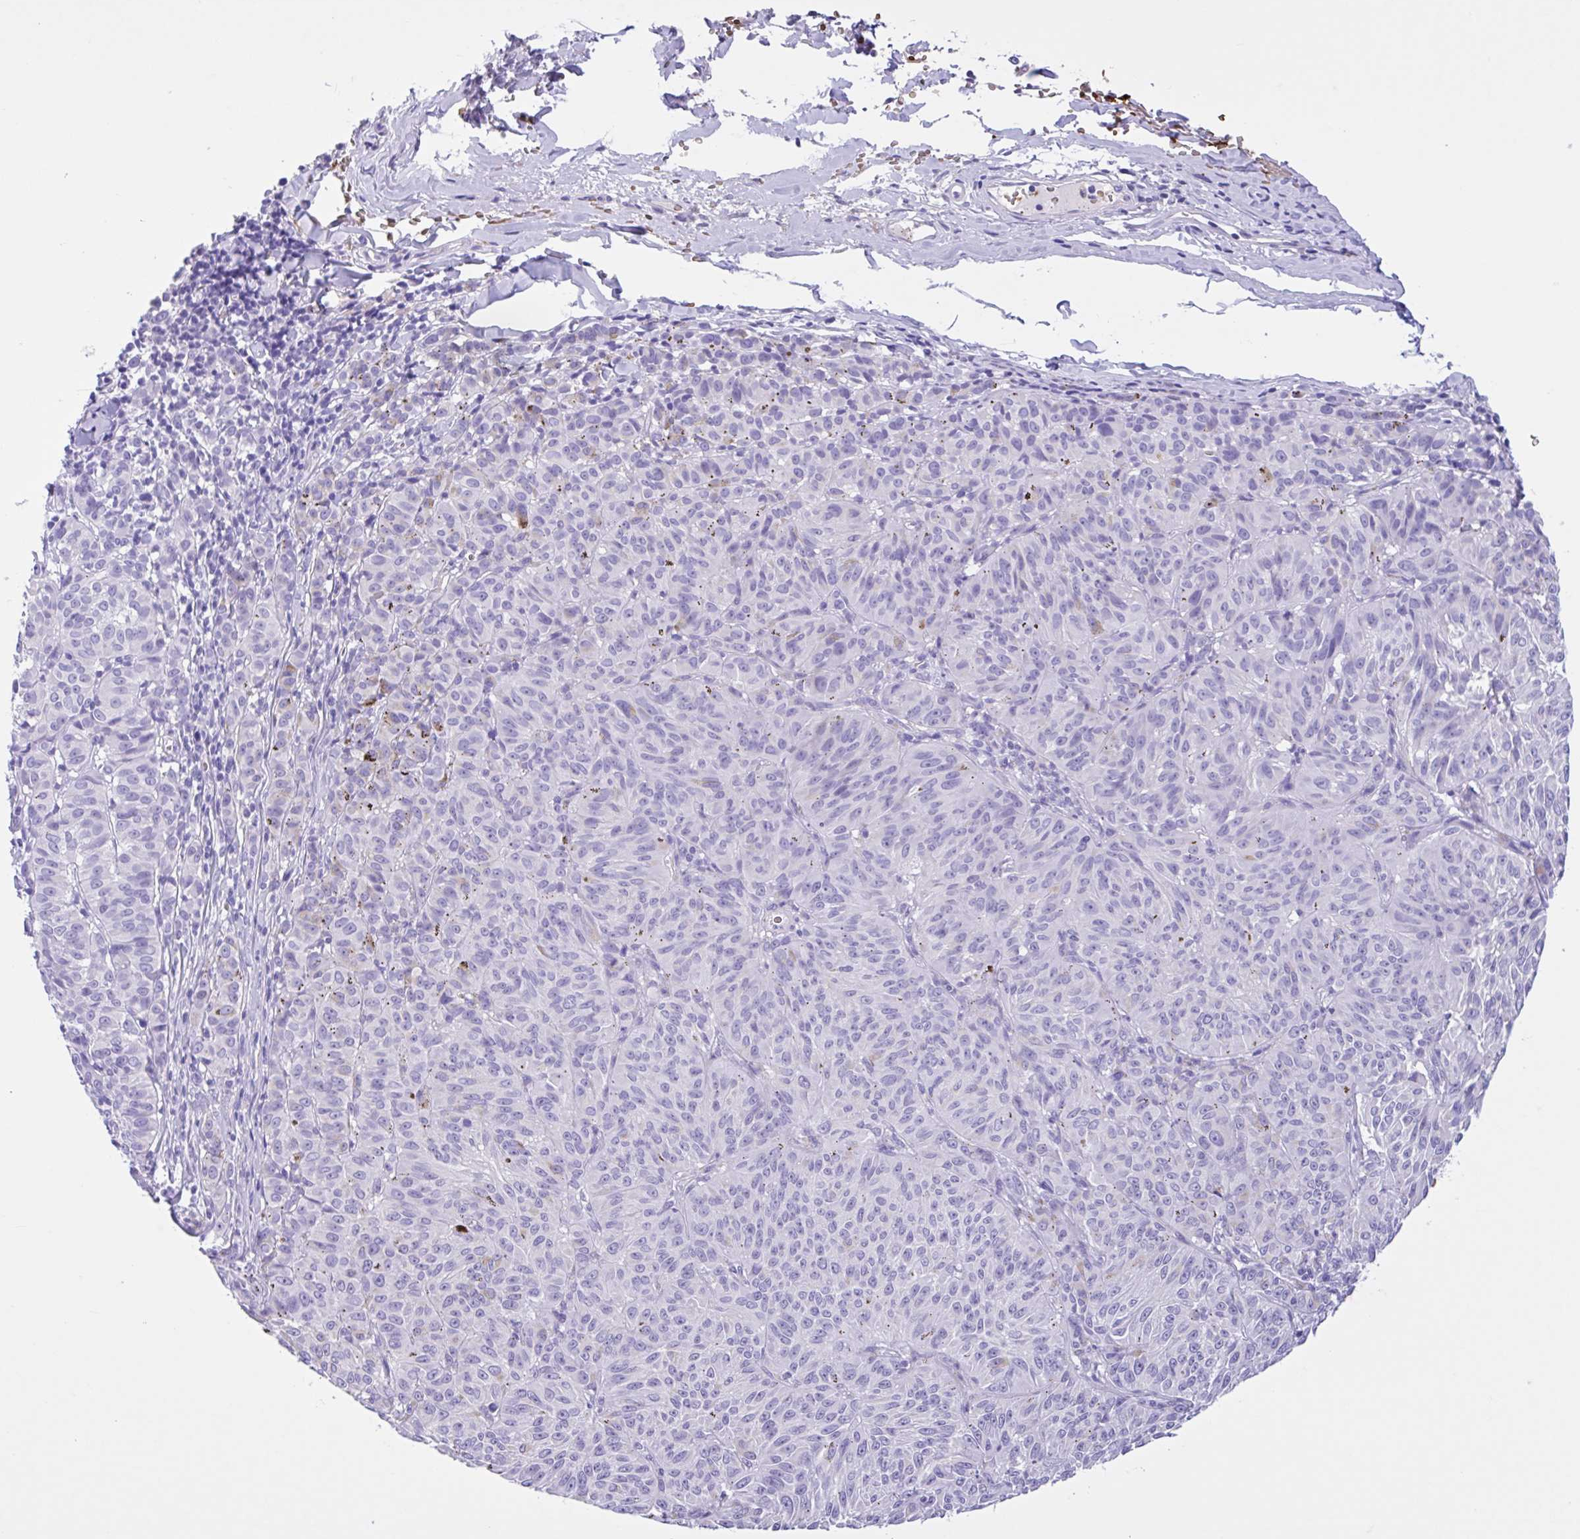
{"staining": {"intensity": "negative", "quantity": "none", "location": "none"}, "tissue": "melanoma", "cell_type": "Tumor cells", "image_type": "cancer", "snomed": [{"axis": "morphology", "description": "Malignant melanoma, NOS"}, {"axis": "topography", "description": "Skin"}], "caption": "High power microscopy micrograph of an immunohistochemistry image of malignant melanoma, revealing no significant positivity in tumor cells.", "gene": "TMEM79", "patient": {"sex": "female", "age": 72}}